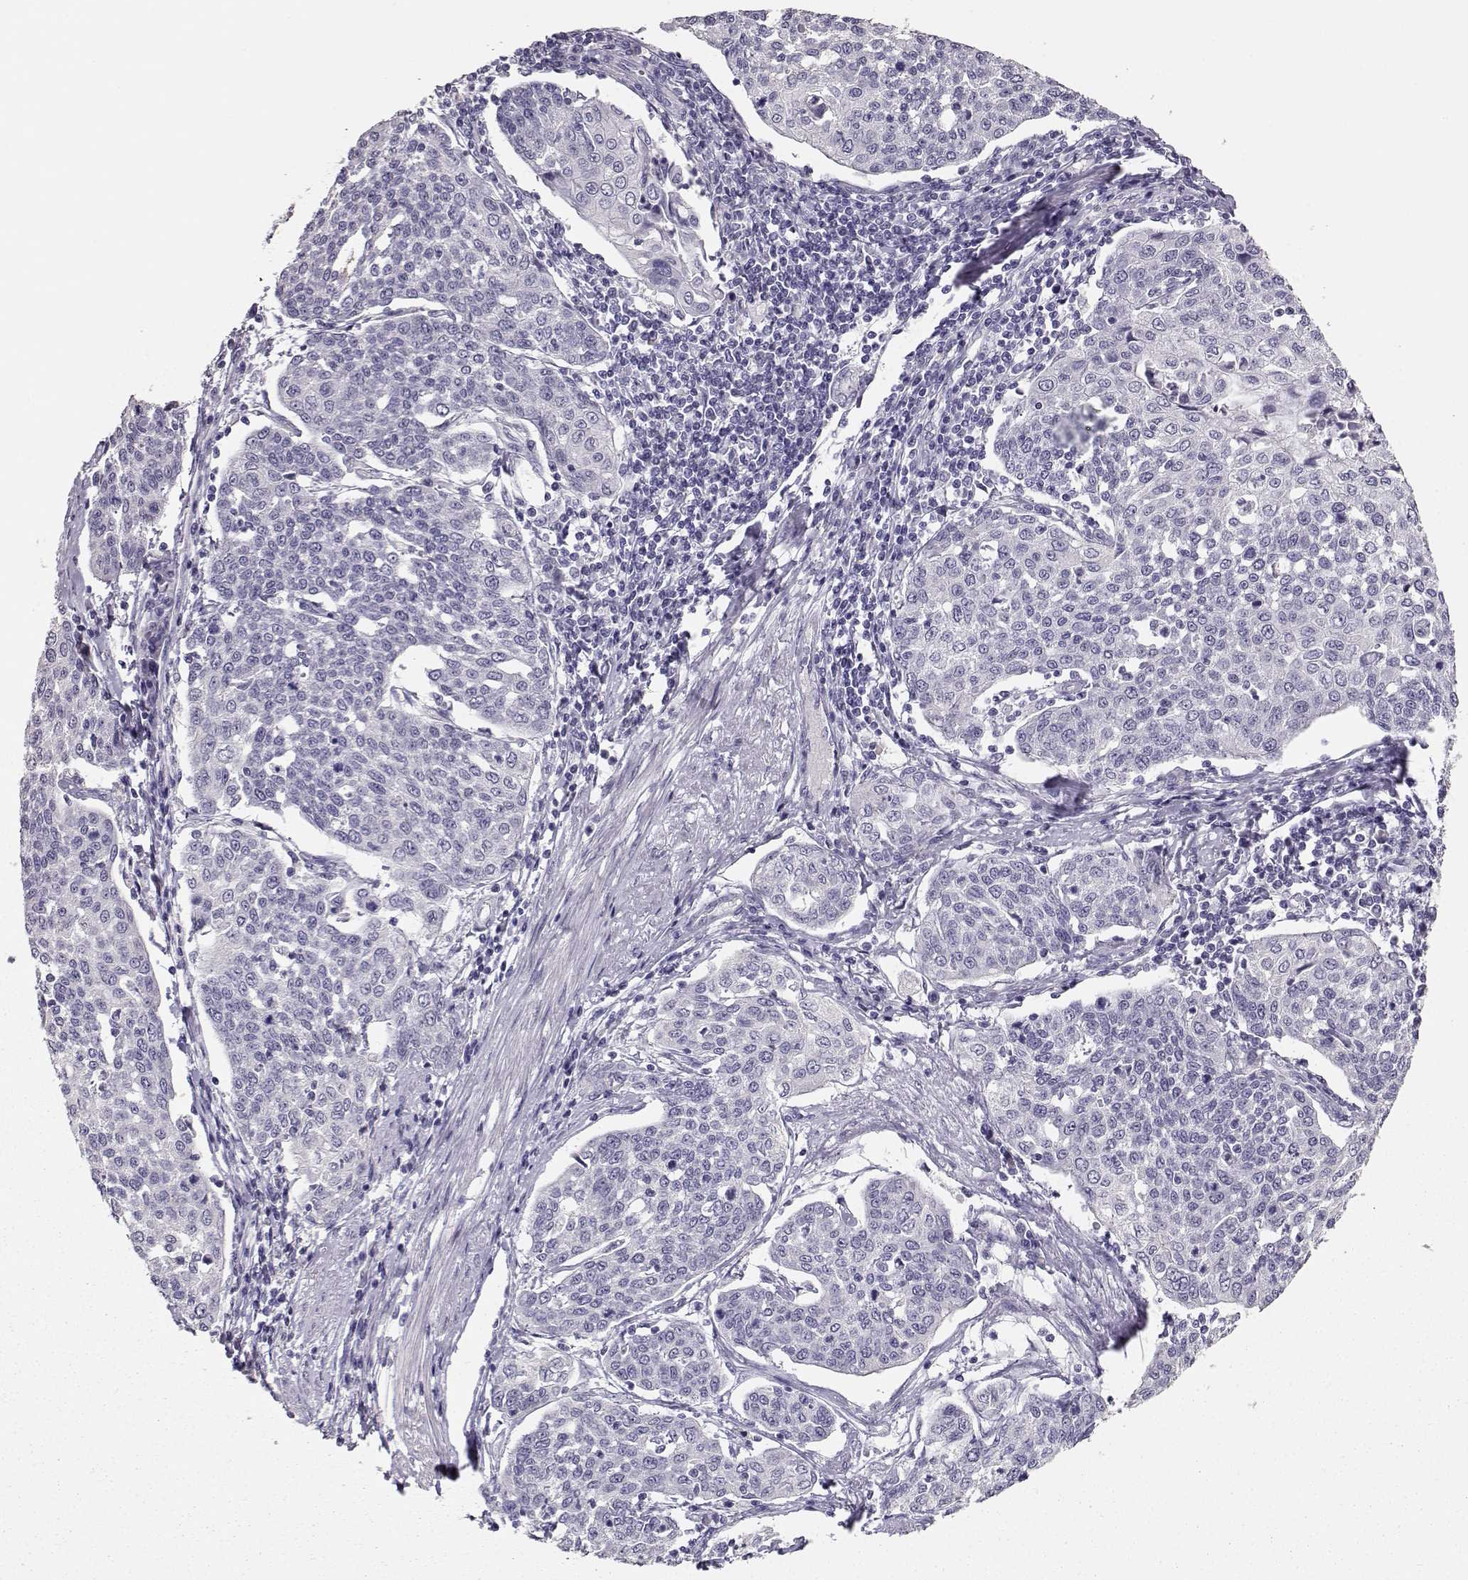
{"staining": {"intensity": "negative", "quantity": "none", "location": "none"}, "tissue": "cervical cancer", "cell_type": "Tumor cells", "image_type": "cancer", "snomed": [{"axis": "morphology", "description": "Squamous cell carcinoma, NOS"}, {"axis": "topography", "description": "Cervix"}], "caption": "Tumor cells show no significant staining in cervical squamous cell carcinoma. (DAB (3,3'-diaminobenzidine) immunohistochemistry (IHC) visualized using brightfield microscopy, high magnification).", "gene": "MAGEC1", "patient": {"sex": "female", "age": 34}}